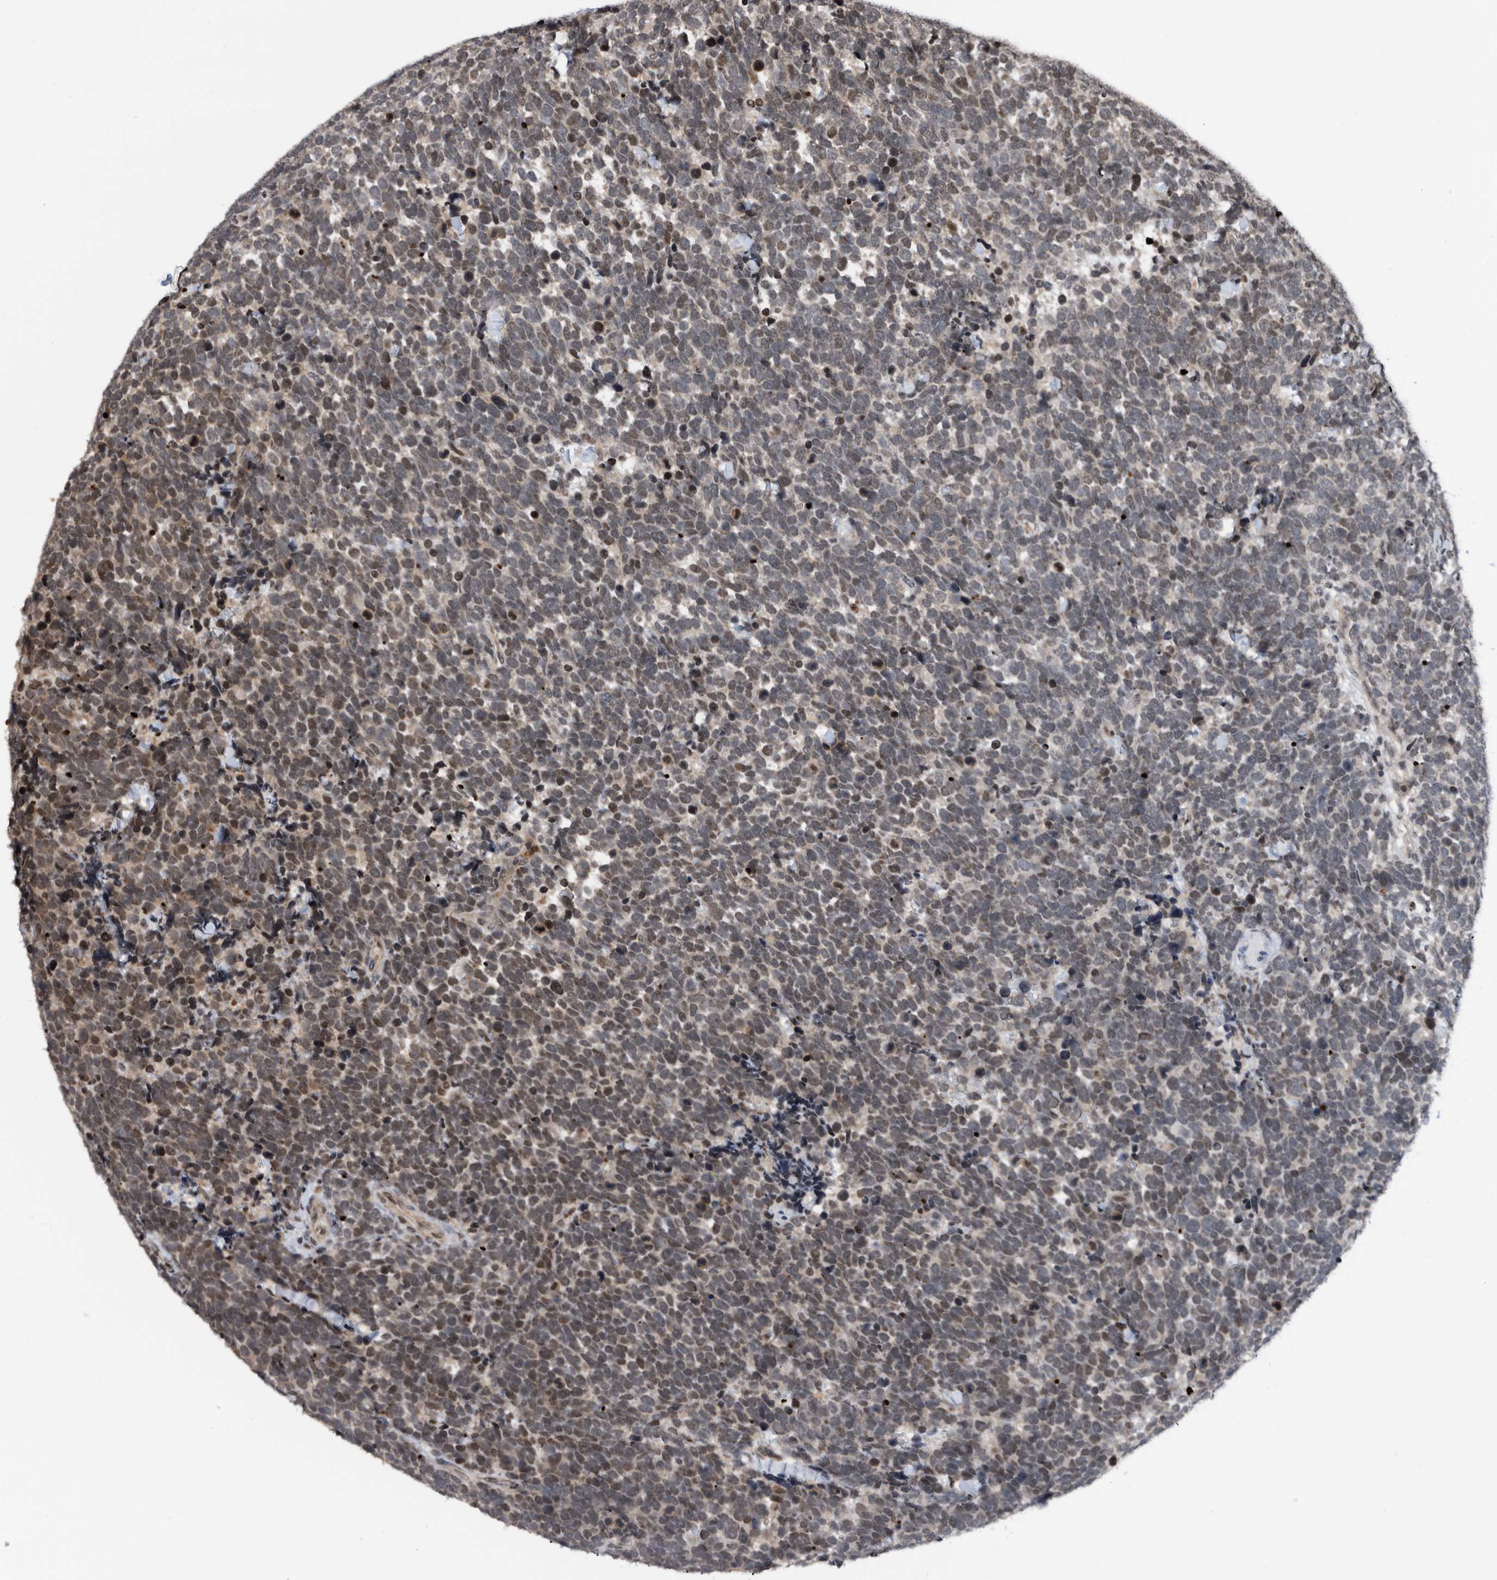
{"staining": {"intensity": "weak", "quantity": "25%-75%", "location": "nuclear"}, "tissue": "urothelial cancer", "cell_type": "Tumor cells", "image_type": "cancer", "snomed": [{"axis": "morphology", "description": "Urothelial carcinoma, High grade"}, {"axis": "topography", "description": "Urinary bladder"}], "caption": "Immunohistochemical staining of human urothelial cancer exhibits low levels of weak nuclear positivity in approximately 25%-75% of tumor cells. (Stains: DAB in brown, nuclei in blue, Microscopy: brightfield microscopy at high magnification).", "gene": "SNRNP48", "patient": {"sex": "female", "age": 82}}